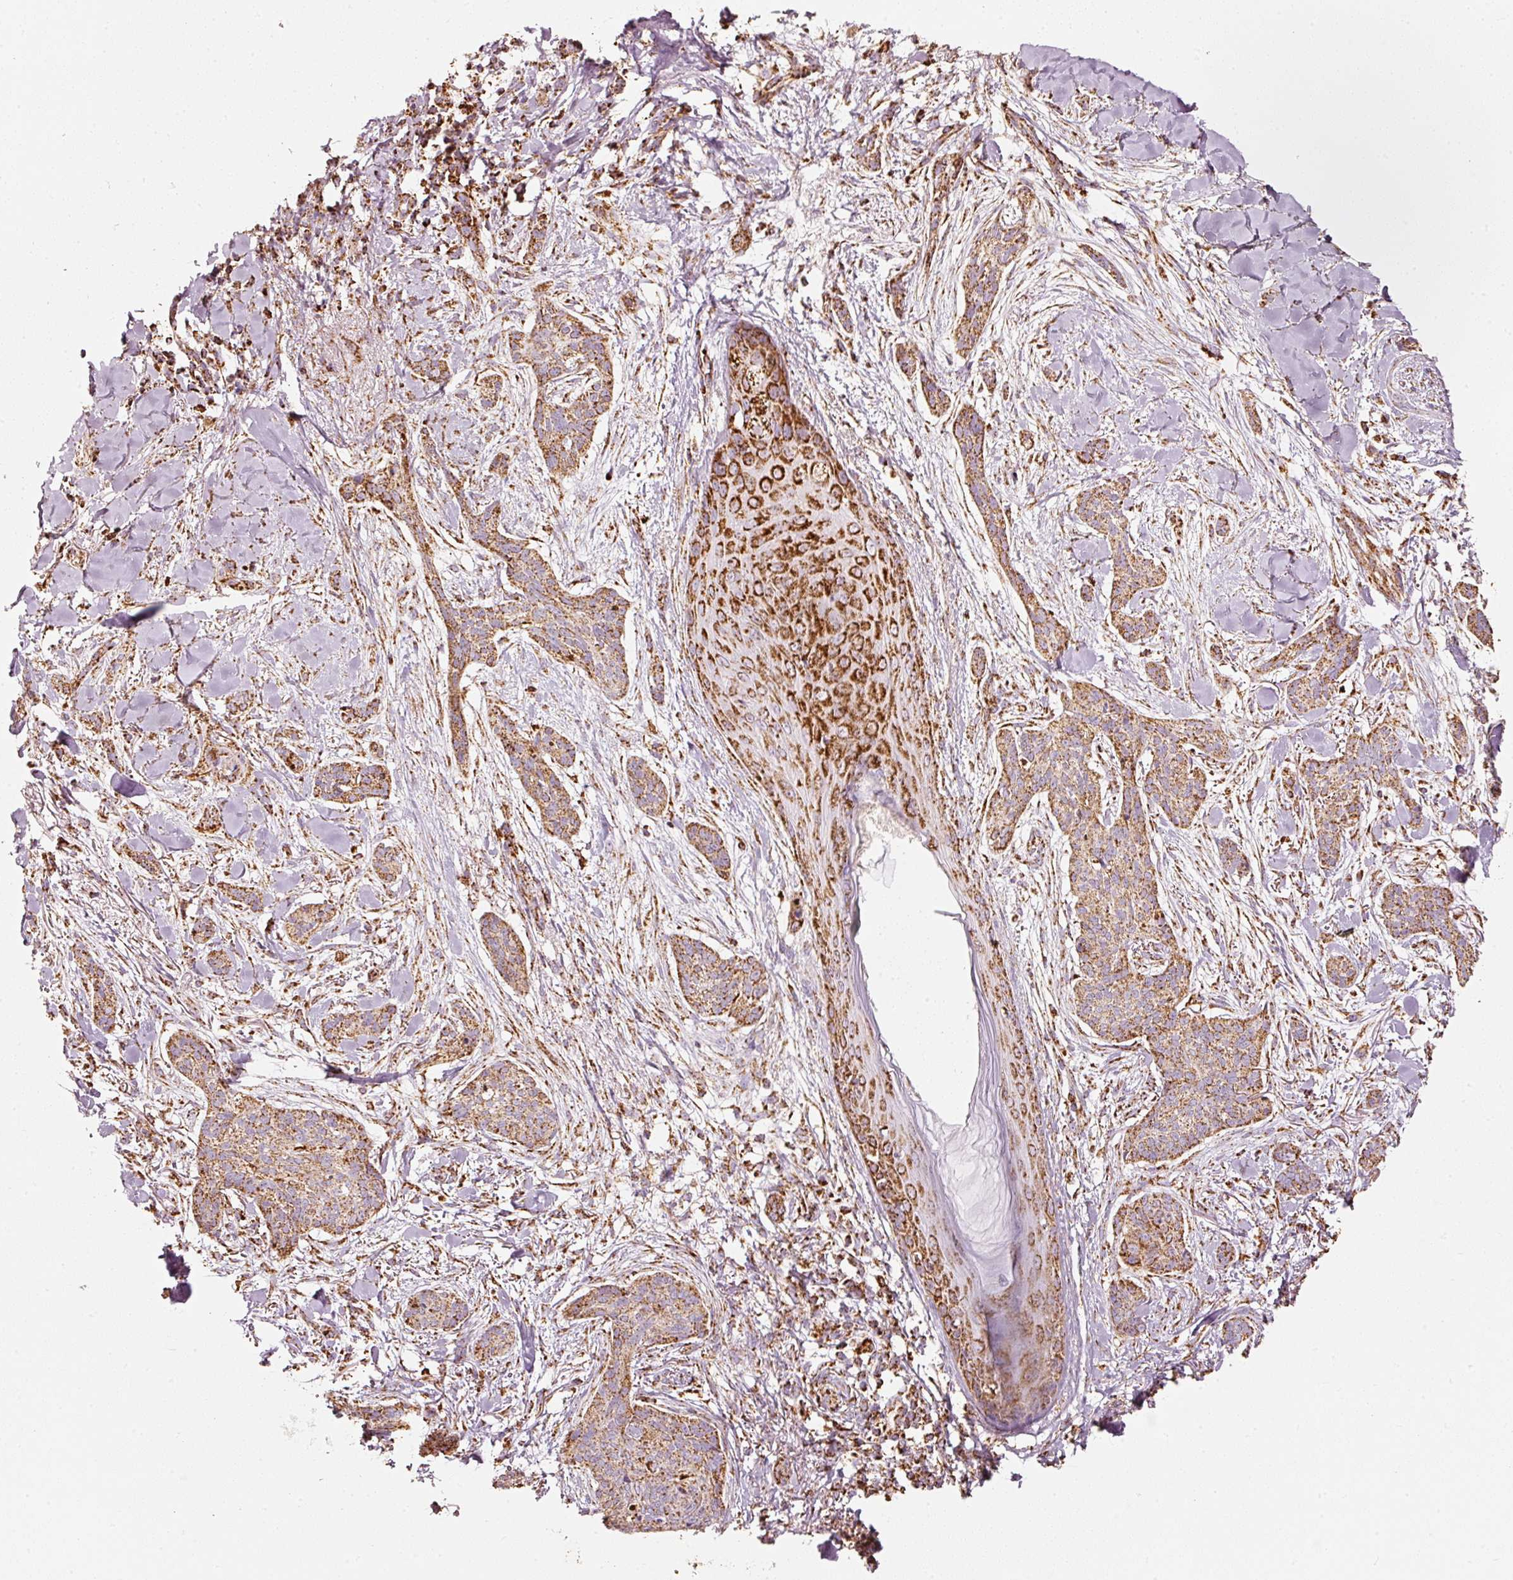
{"staining": {"intensity": "moderate", "quantity": ">75%", "location": "cytoplasmic/membranous"}, "tissue": "skin cancer", "cell_type": "Tumor cells", "image_type": "cancer", "snomed": [{"axis": "morphology", "description": "Basal cell carcinoma"}, {"axis": "topography", "description": "Skin"}], "caption": "Skin cancer (basal cell carcinoma) tissue displays moderate cytoplasmic/membranous expression in about >75% of tumor cells", "gene": "UQCRC1", "patient": {"sex": "male", "age": 52}}